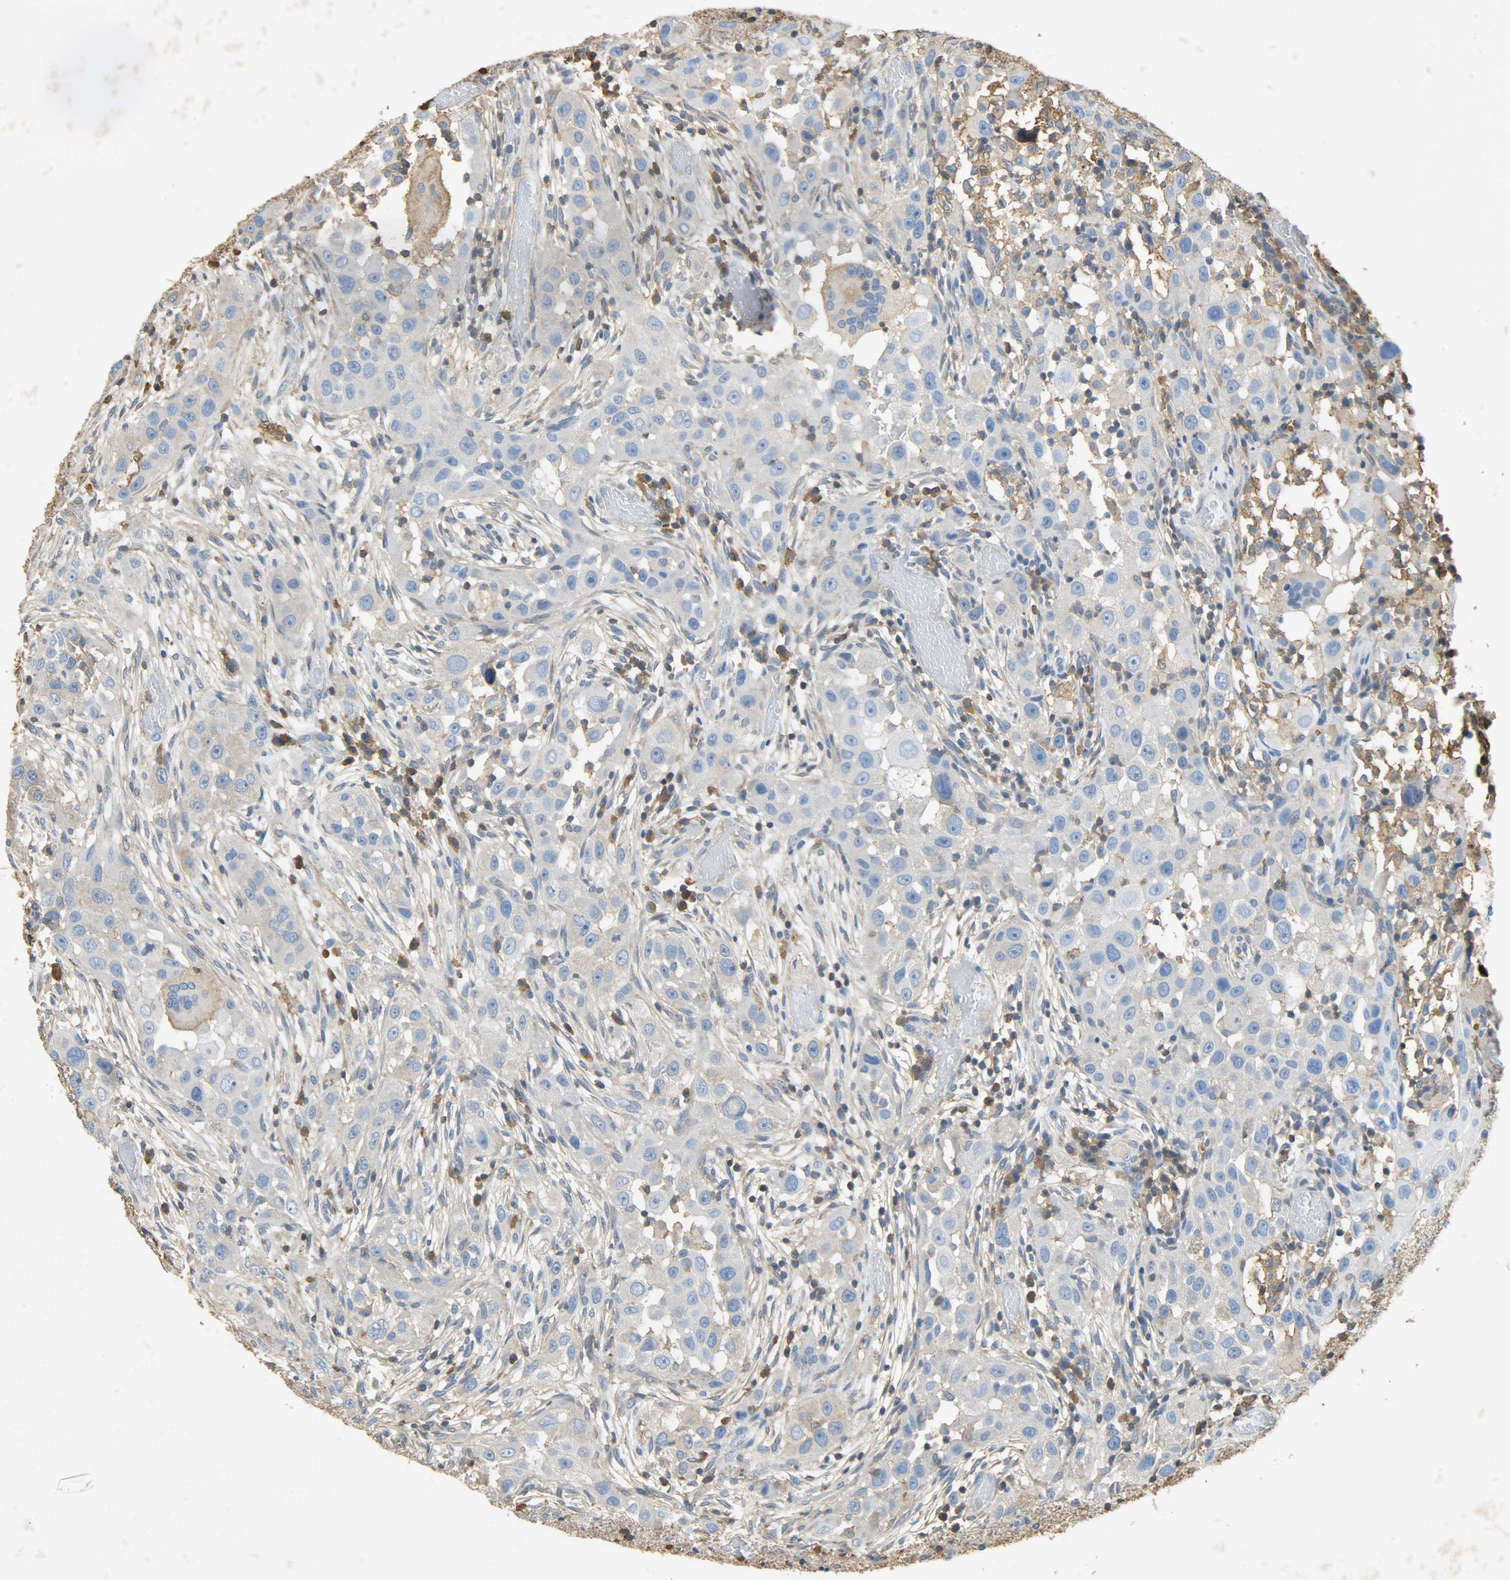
{"staining": {"intensity": "negative", "quantity": "none", "location": "none"}, "tissue": "head and neck cancer", "cell_type": "Tumor cells", "image_type": "cancer", "snomed": [{"axis": "morphology", "description": "Carcinoma, NOS"}, {"axis": "topography", "description": "Head-Neck"}], "caption": "The immunohistochemistry histopathology image has no significant staining in tumor cells of carcinoma (head and neck) tissue.", "gene": "ANXA6", "patient": {"sex": "male", "age": 87}}